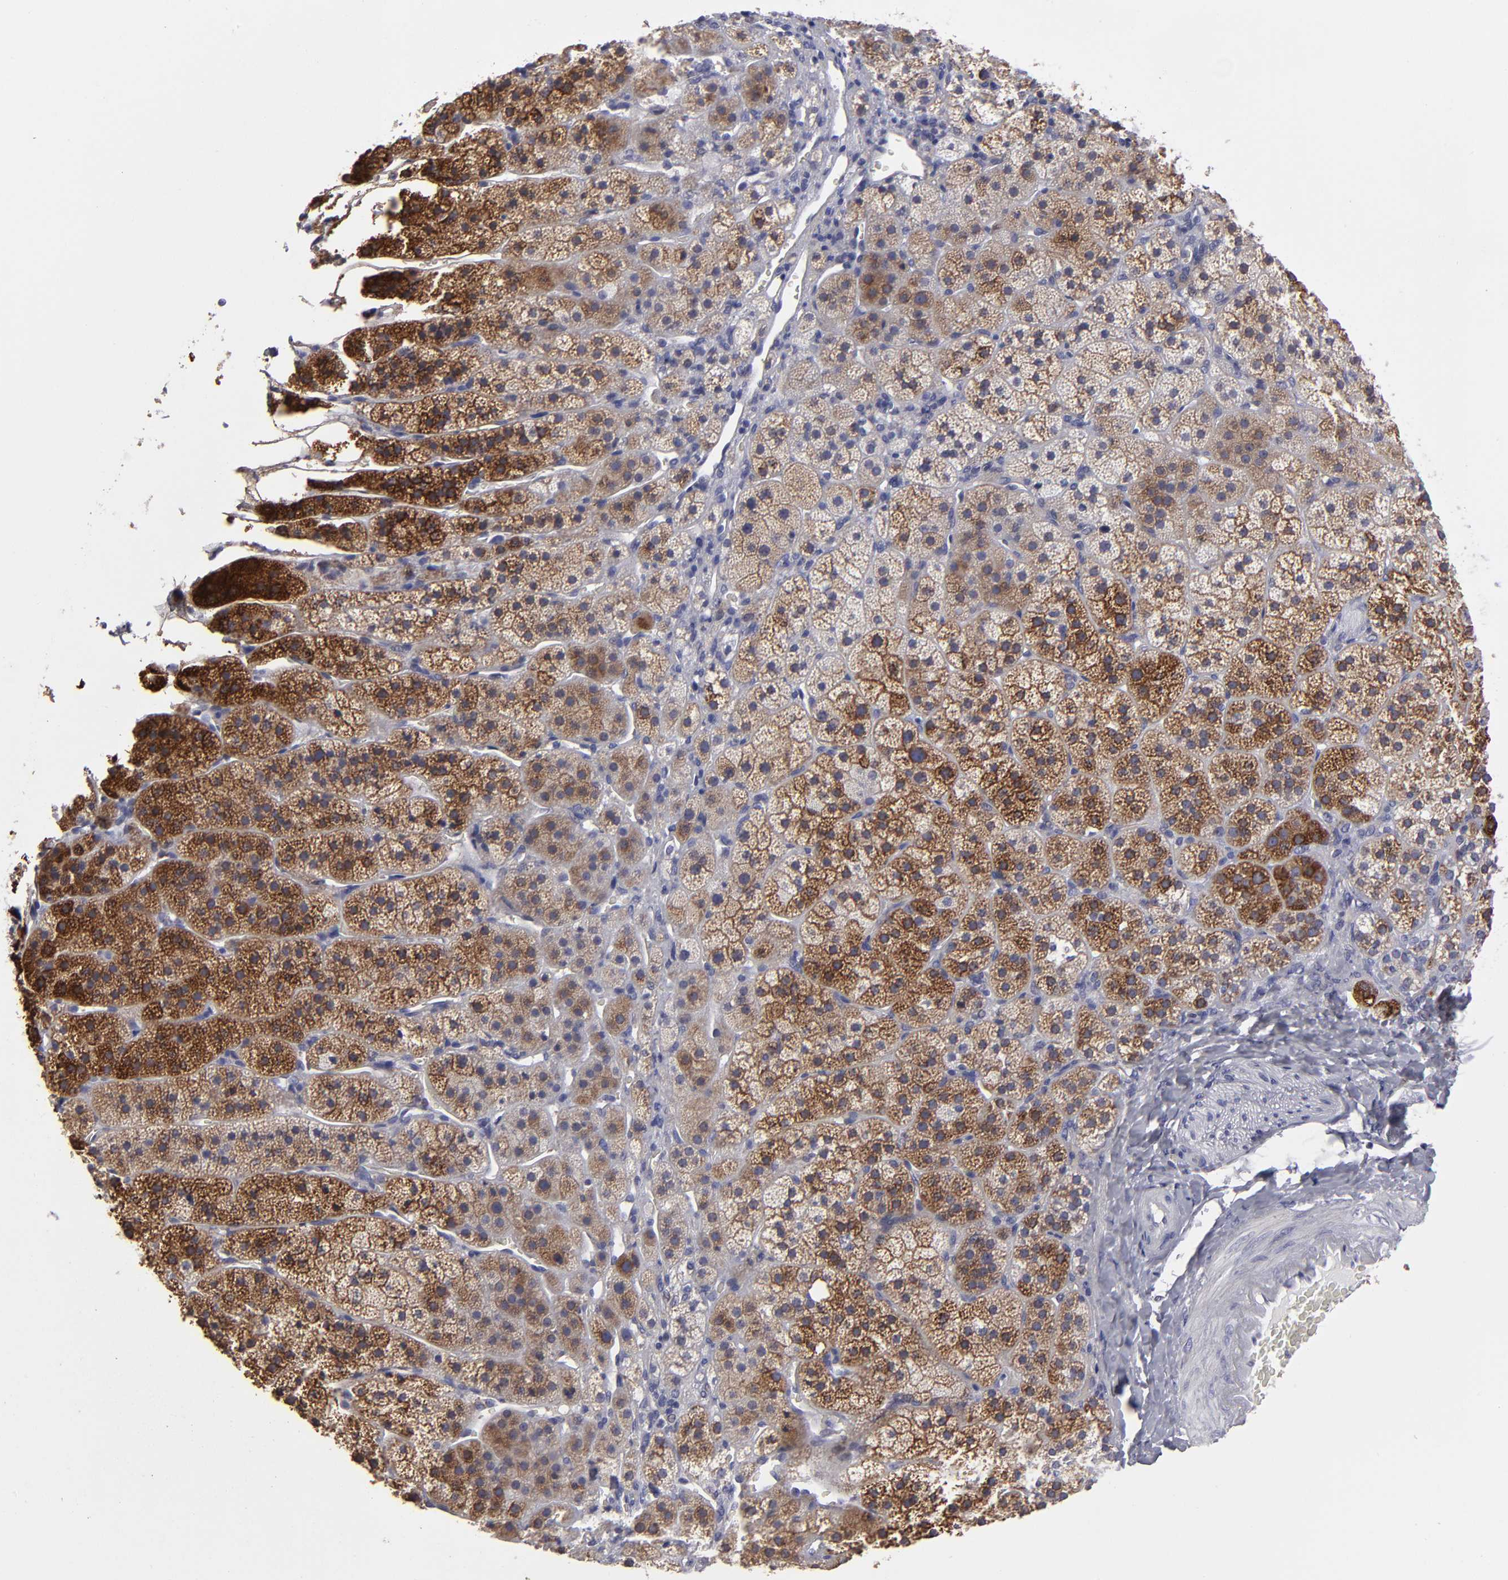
{"staining": {"intensity": "strong", "quantity": "25%-75%", "location": "cytoplasmic/membranous"}, "tissue": "adrenal gland", "cell_type": "Glandular cells", "image_type": "normal", "snomed": [{"axis": "morphology", "description": "Normal tissue, NOS"}, {"axis": "topography", "description": "Adrenal gland"}], "caption": "The image demonstrates staining of unremarkable adrenal gland, revealing strong cytoplasmic/membranous protein positivity (brown color) within glandular cells.", "gene": "ZNF175", "patient": {"sex": "female", "age": 44}}